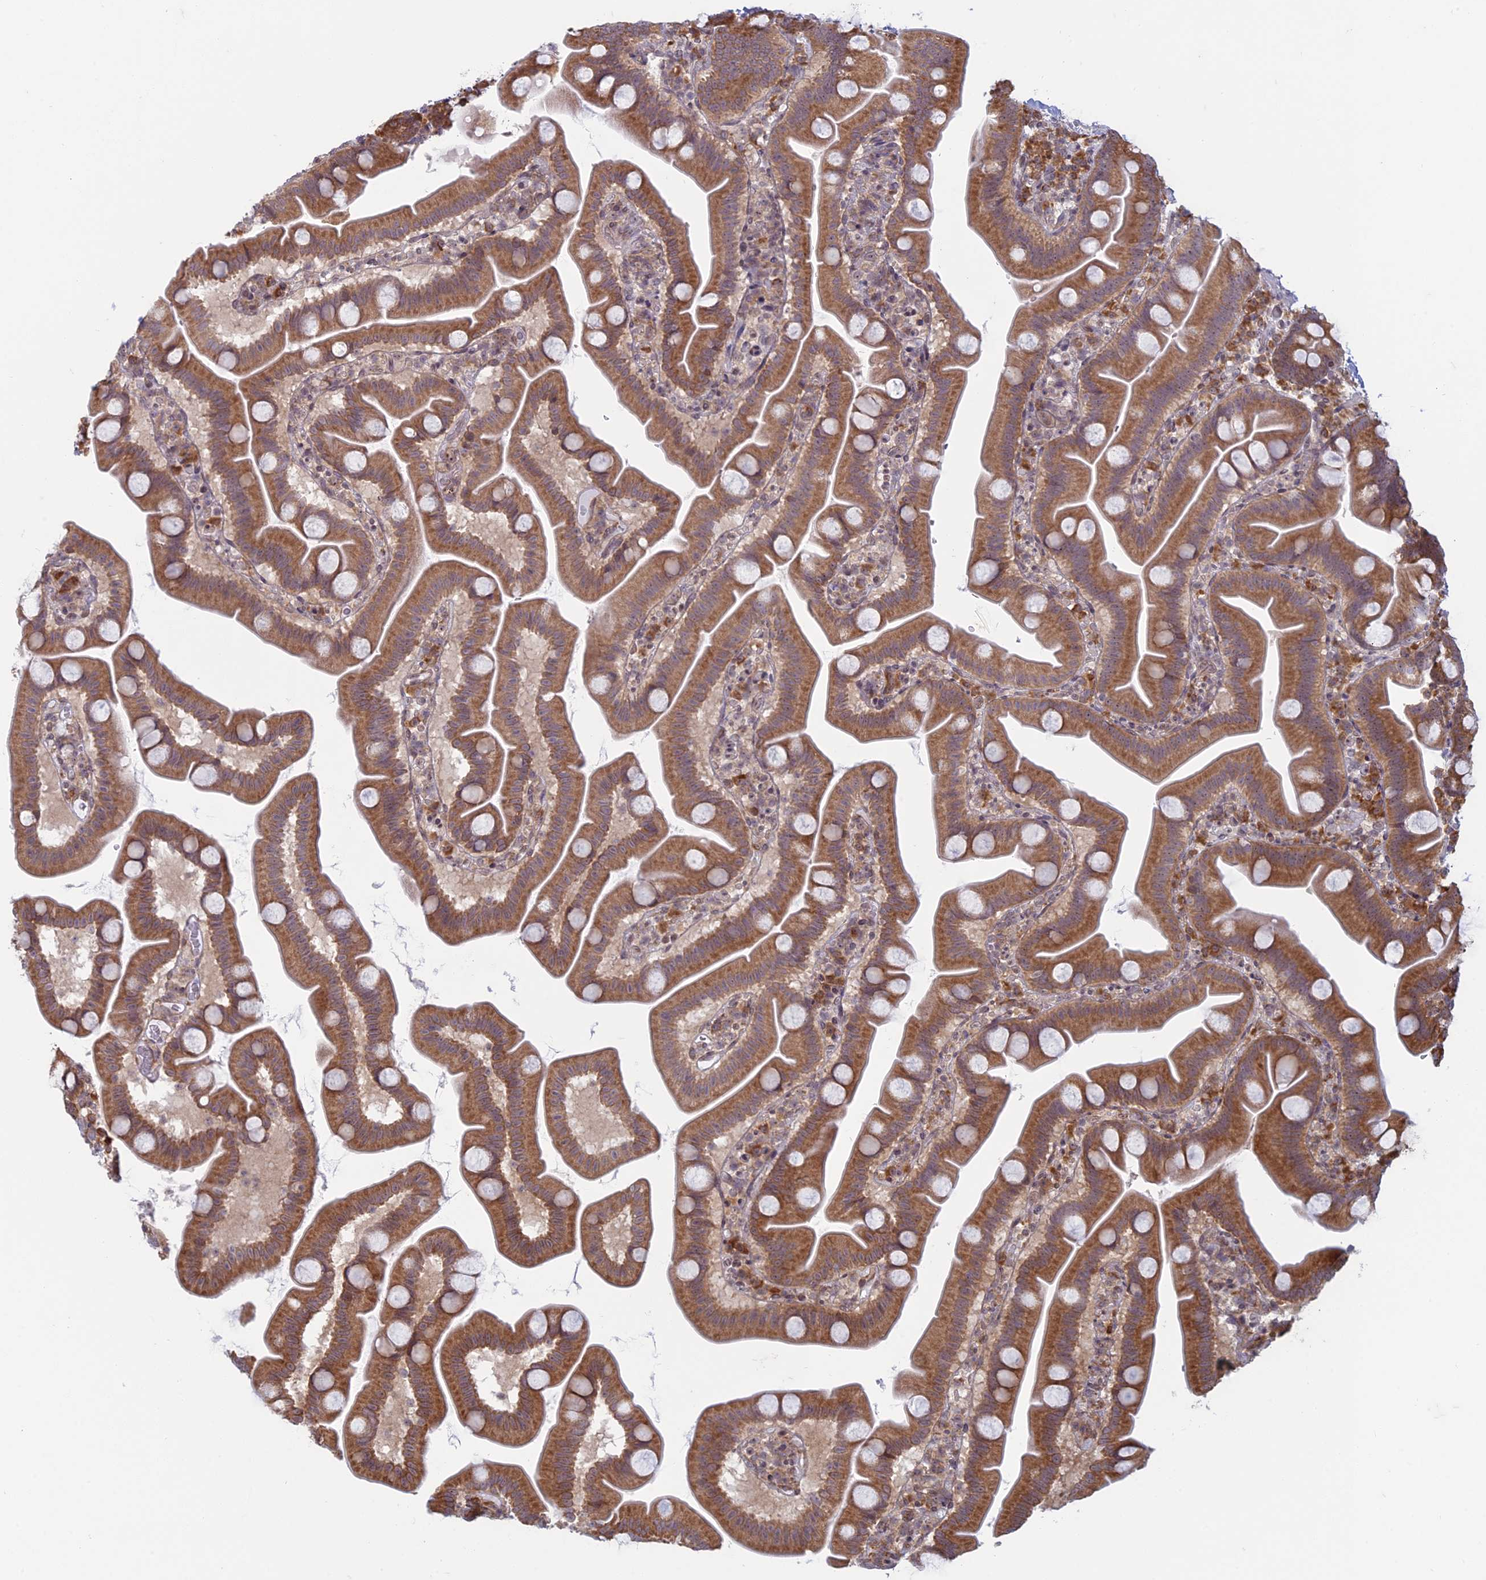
{"staining": {"intensity": "moderate", "quantity": ">75%", "location": "cytoplasmic/membranous"}, "tissue": "small intestine", "cell_type": "Glandular cells", "image_type": "normal", "snomed": [{"axis": "morphology", "description": "Normal tissue, NOS"}, {"axis": "topography", "description": "Small intestine"}], "caption": "A medium amount of moderate cytoplasmic/membranous expression is appreciated in about >75% of glandular cells in normal small intestine.", "gene": "RPS19BP1", "patient": {"sex": "female", "age": 68}}